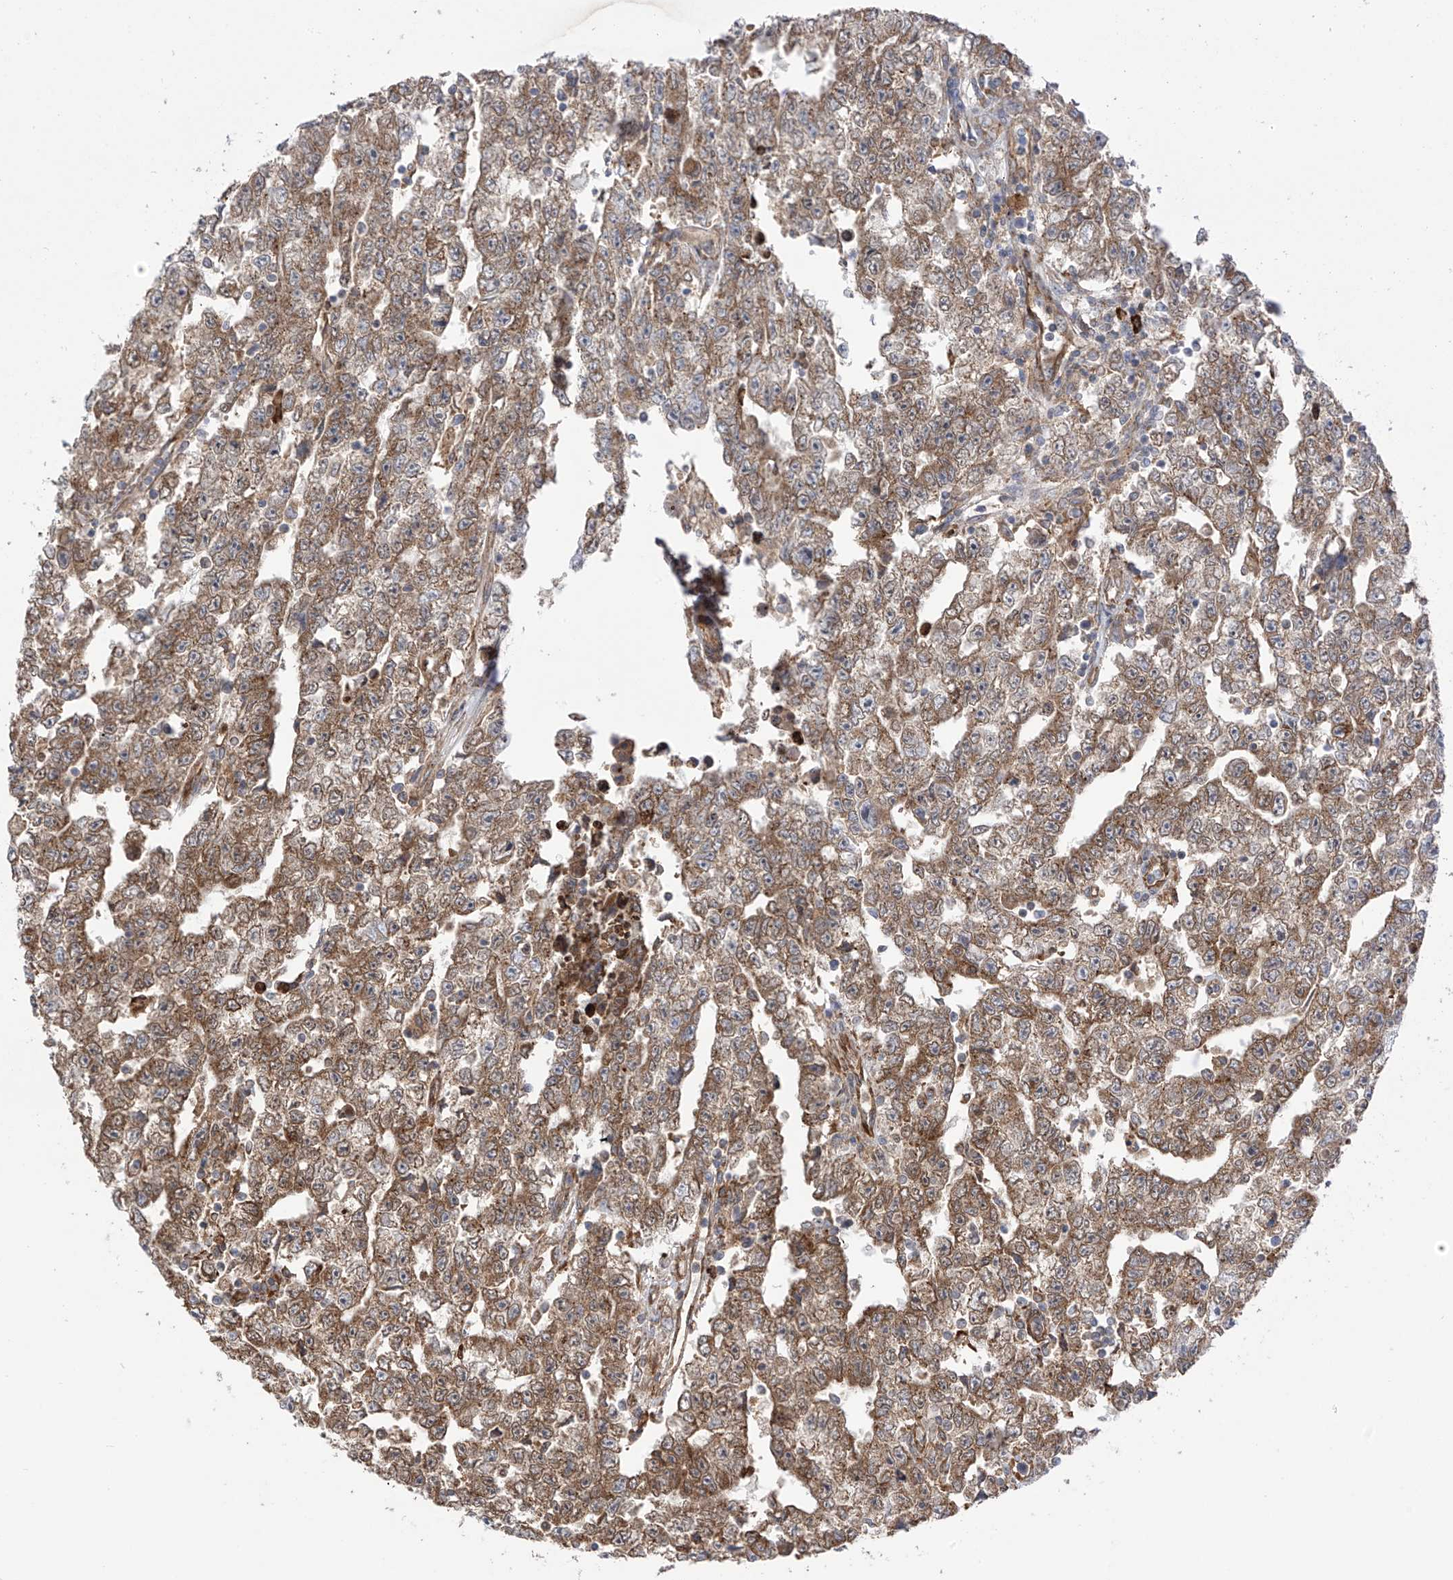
{"staining": {"intensity": "moderate", "quantity": ">75%", "location": "cytoplasmic/membranous"}, "tissue": "testis cancer", "cell_type": "Tumor cells", "image_type": "cancer", "snomed": [{"axis": "morphology", "description": "Carcinoma, Embryonal, NOS"}, {"axis": "topography", "description": "Testis"}], "caption": "A high-resolution histopathology image shows IHC staining of embryonal carcinoma (testis), which demonstrates moderate cytoplasmic/membranous positivity in approximately >75% of tumor cells.", "gene": "KIAA1522", "patient": {"sex": "male", "age": 25}}